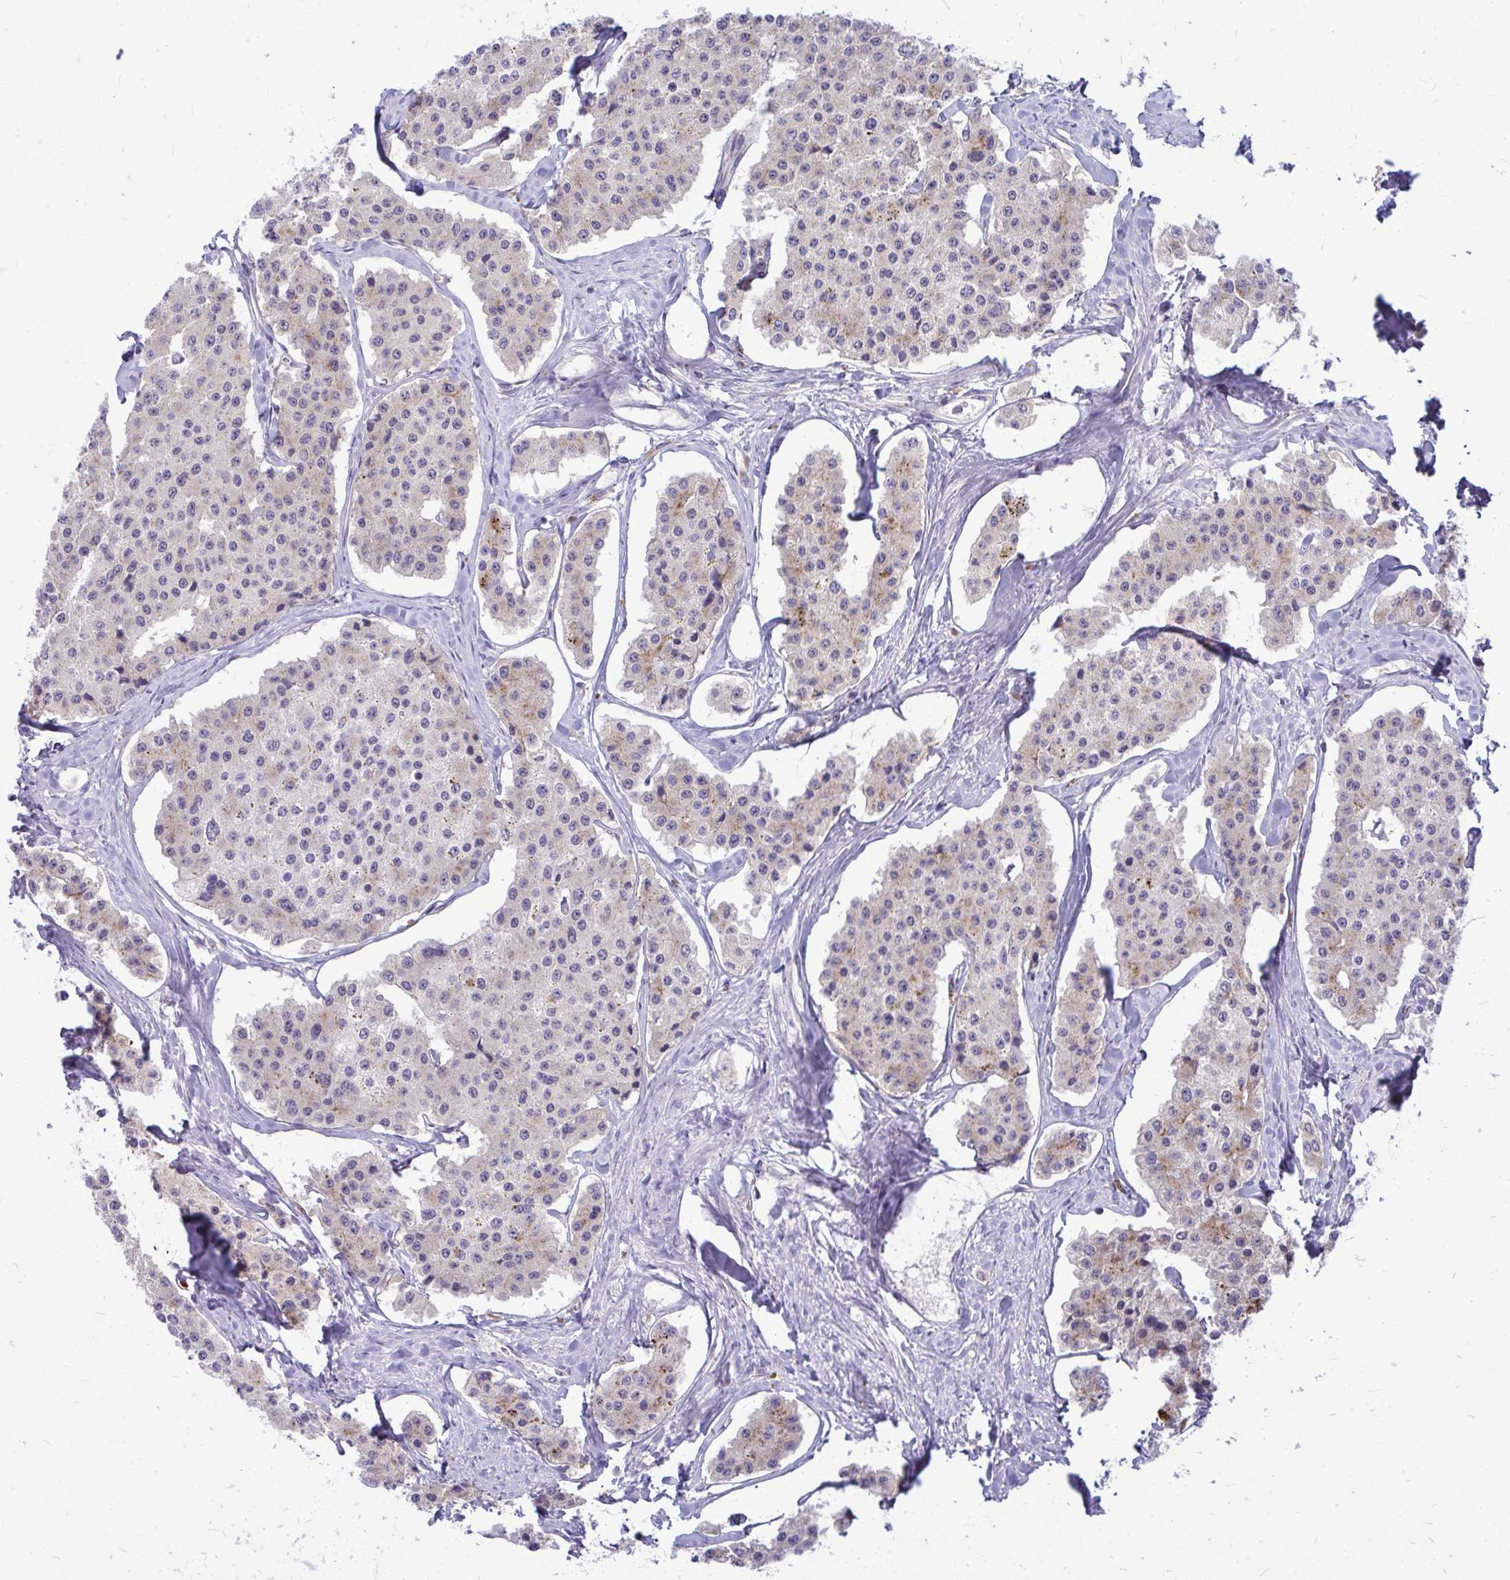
{"staining": {"intensity": "moderate", "quantity": "25%-75%", "location": "cytoplasmic/membranous"}, "tissue": "carcinoid", "cell_type": "Tumor cells", "image_type": "cancer", "snomed": [{"axis": "morphology", "description": "Carcinoid, malignant, NOS"}, {"axis": "topography", "description": "Small intestine"}], "caption": "Immunohistochemistry (IHC) image of human carcinoid (malignant) stained for a protein (brown), which shows medium levels of moderate cytoplasmic/membranous positivity in about 25%-75% of tumor cells.", "gene": "ZSCAN25", "patient": {"sex": "female", "age": 65}}